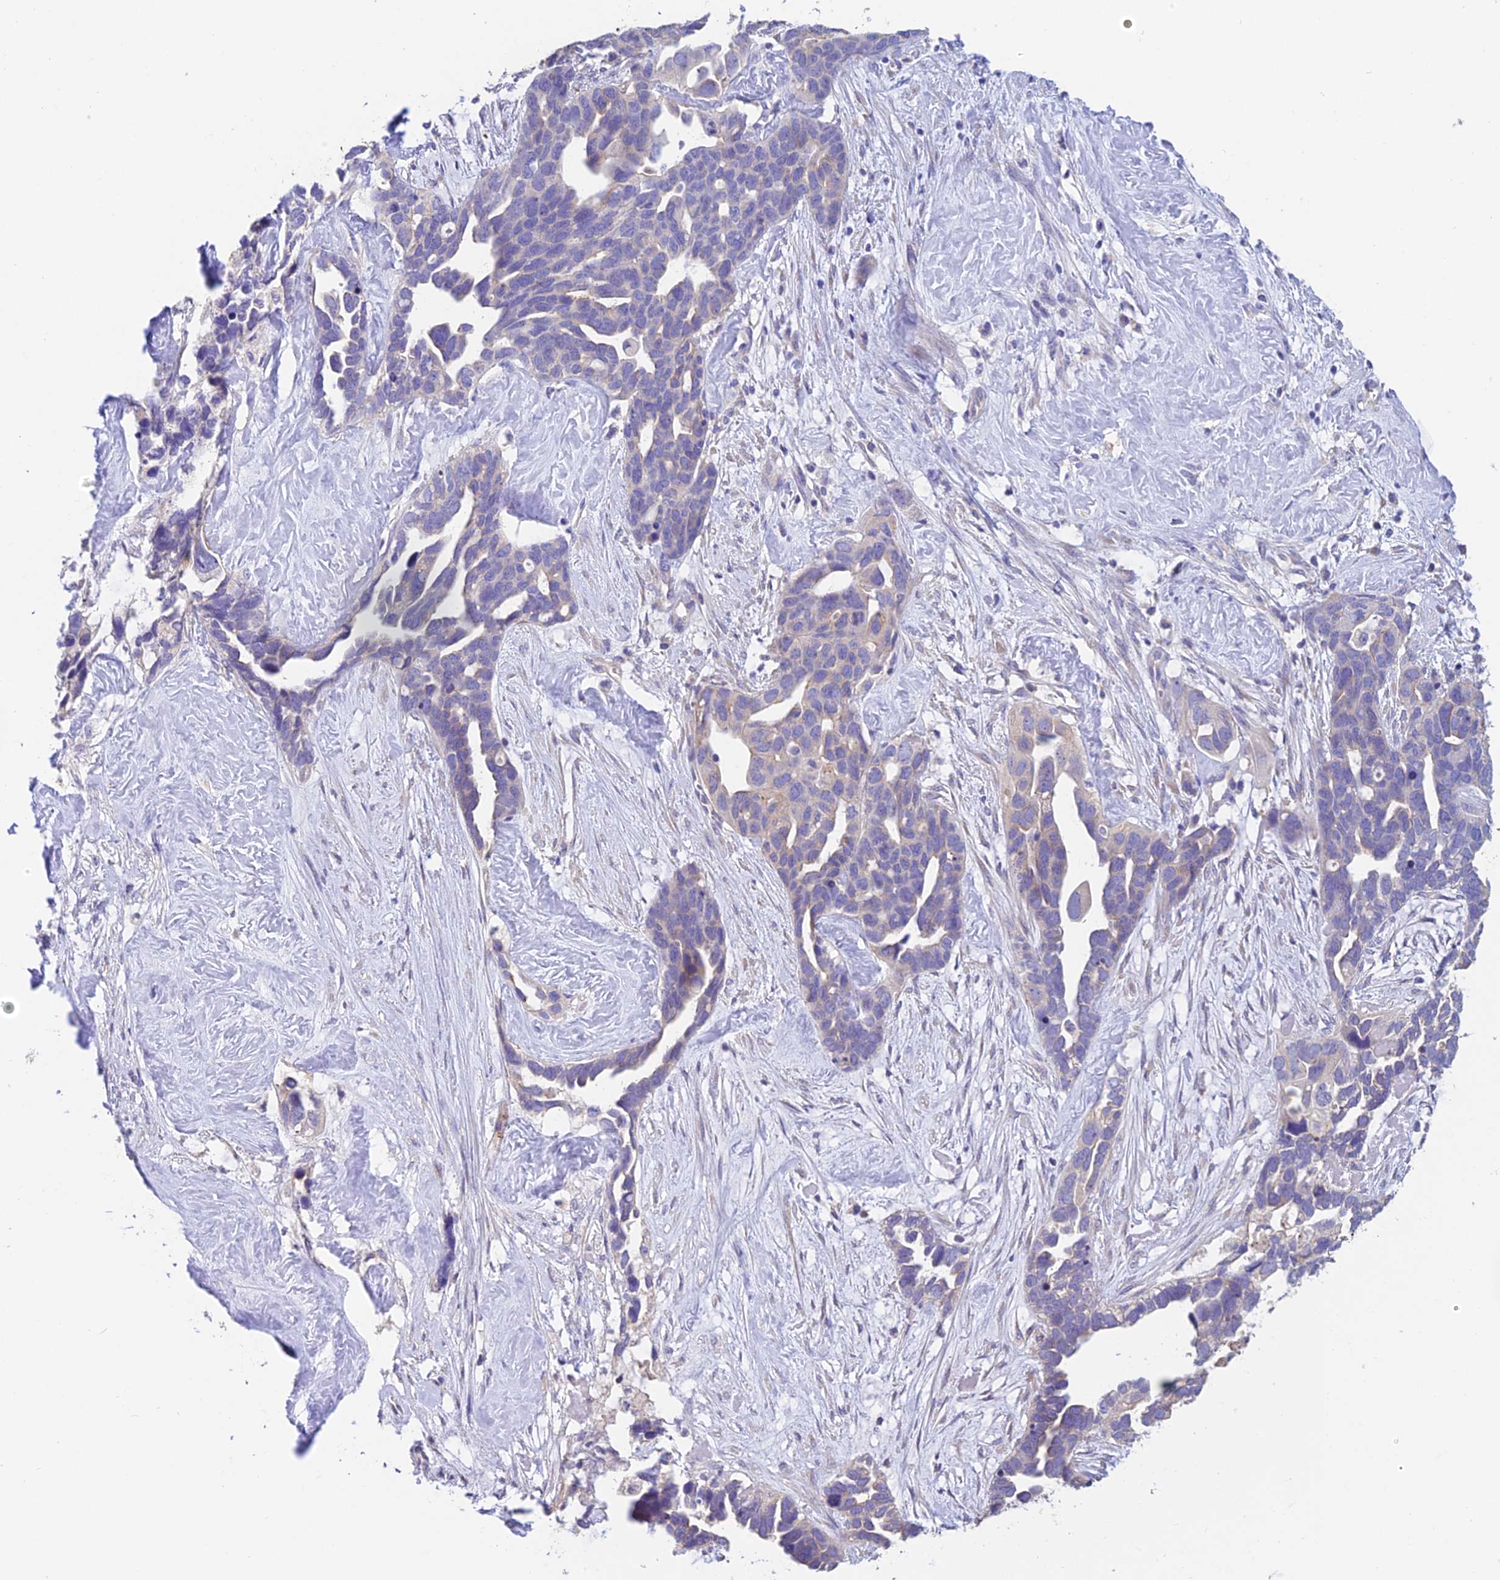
{"staining": {"intensity": "negative", "quantity": "none", "location": "none"}, "tissue": "ovarian cancer", "cell_type": "Tumor cells", "image_type": "cancer", "snomed": [{"axis": "morphology", "description": "Cystadenocarcinoma, serous, NOS"}, {"axis": "topography", "description": "Ovary"}], "caption": "Serous cystadenocarcinoma (ovarian) was stained to show a protein in brown. There is no significant positivity in tumor cells.", "gene": "EMC3", "patient": {"sex": "female", "age": 54}}